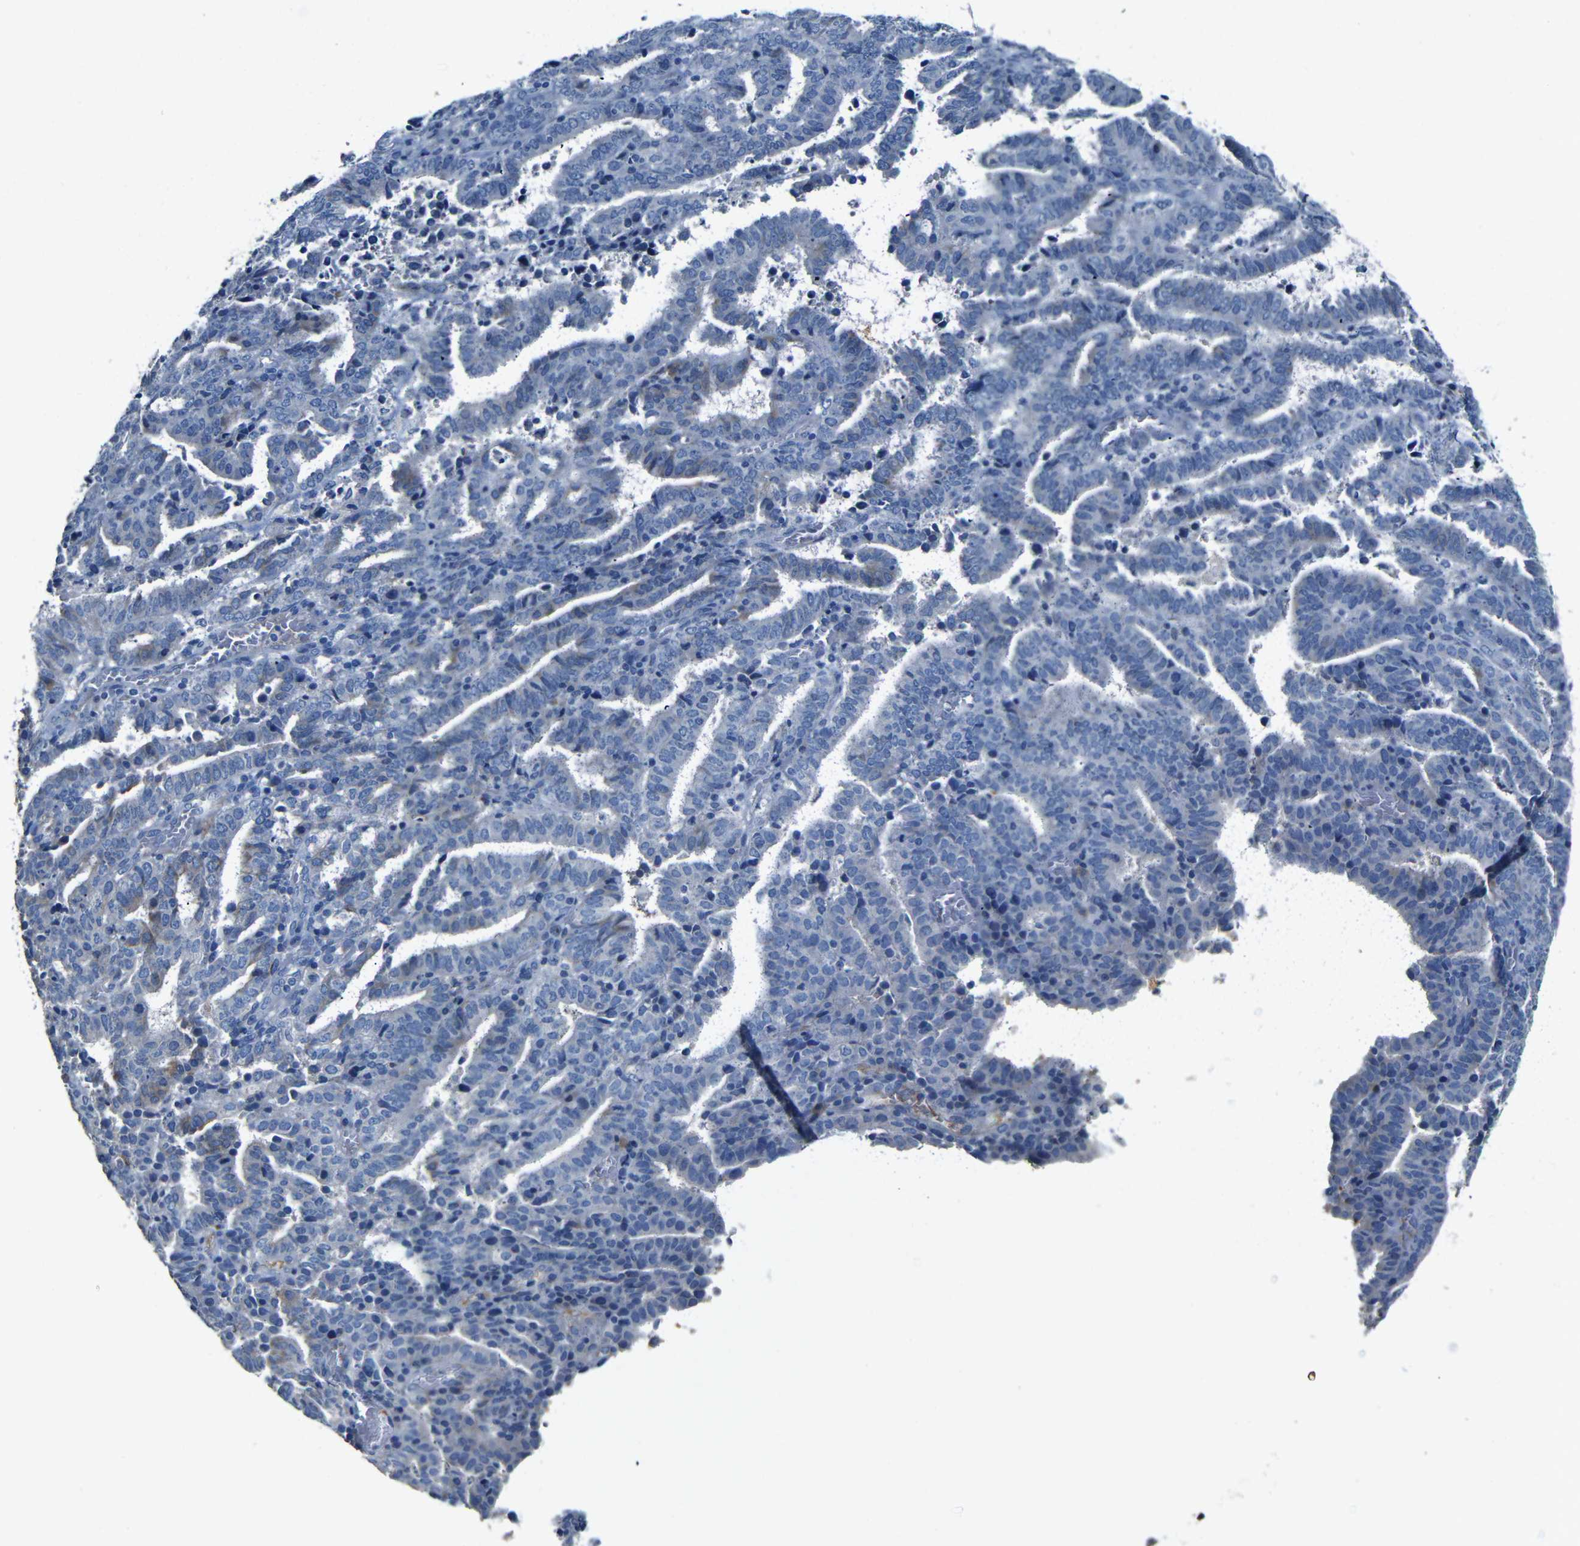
{"staining": {"intensity": "negative", "quantity": "none", "location": "none"}, "tissue": "endometrial cancer", "cell_type": "Tumor cells", "image_type": "cancer", "snomed": [{"axis": "morphology", "description": "Adenocarcinoma, NOS"}, {"axis": "topography", "description": "Uterus"}], "caption": "The IHC micrograph has no significant expression in tumor cells of adenocarcinoma (endometrial) tissue.", "gene": "ACKR2", "patient": {"sex": "female", "age": 83}}